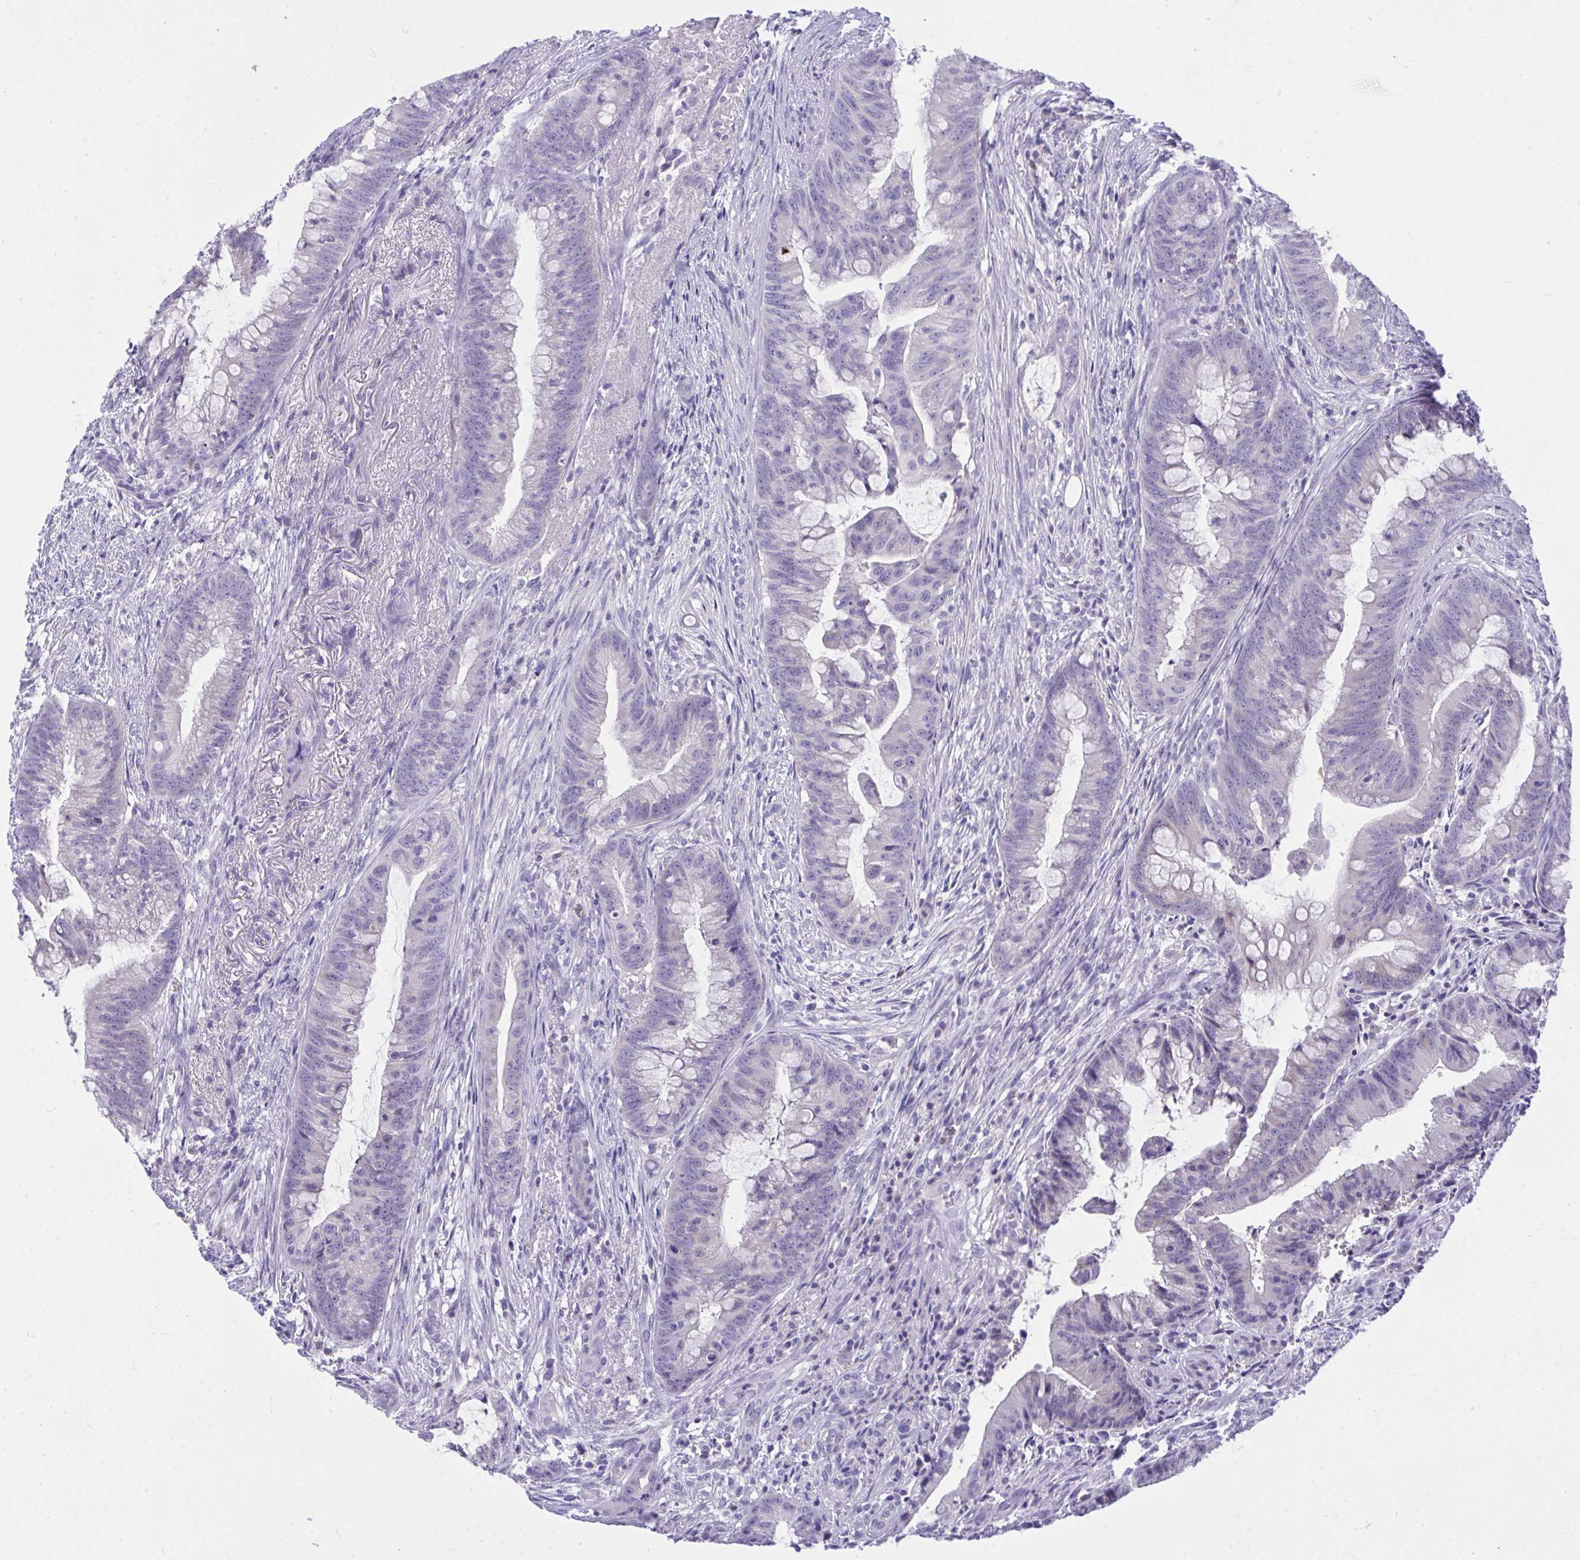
{"staining": {"intensity": "negative", "quantity": "none", "location": "none"}, "tissue": "colorectal cancer", "cell_type": "Tumor cells", "image_type": "cancer", "snomed": [{"axis": "morphology", "description": "Adenocarcinoma, NOS"}, {"axis": "topography", "description": "Colon"}], "caption": "Colorectal cancer (adenocarcinoma) was stained to show a protein in brown. There is no significant positivity in tumor cells.", "gene": "PLEKHH1", "patient": {"sex": "male", "age": 62}}